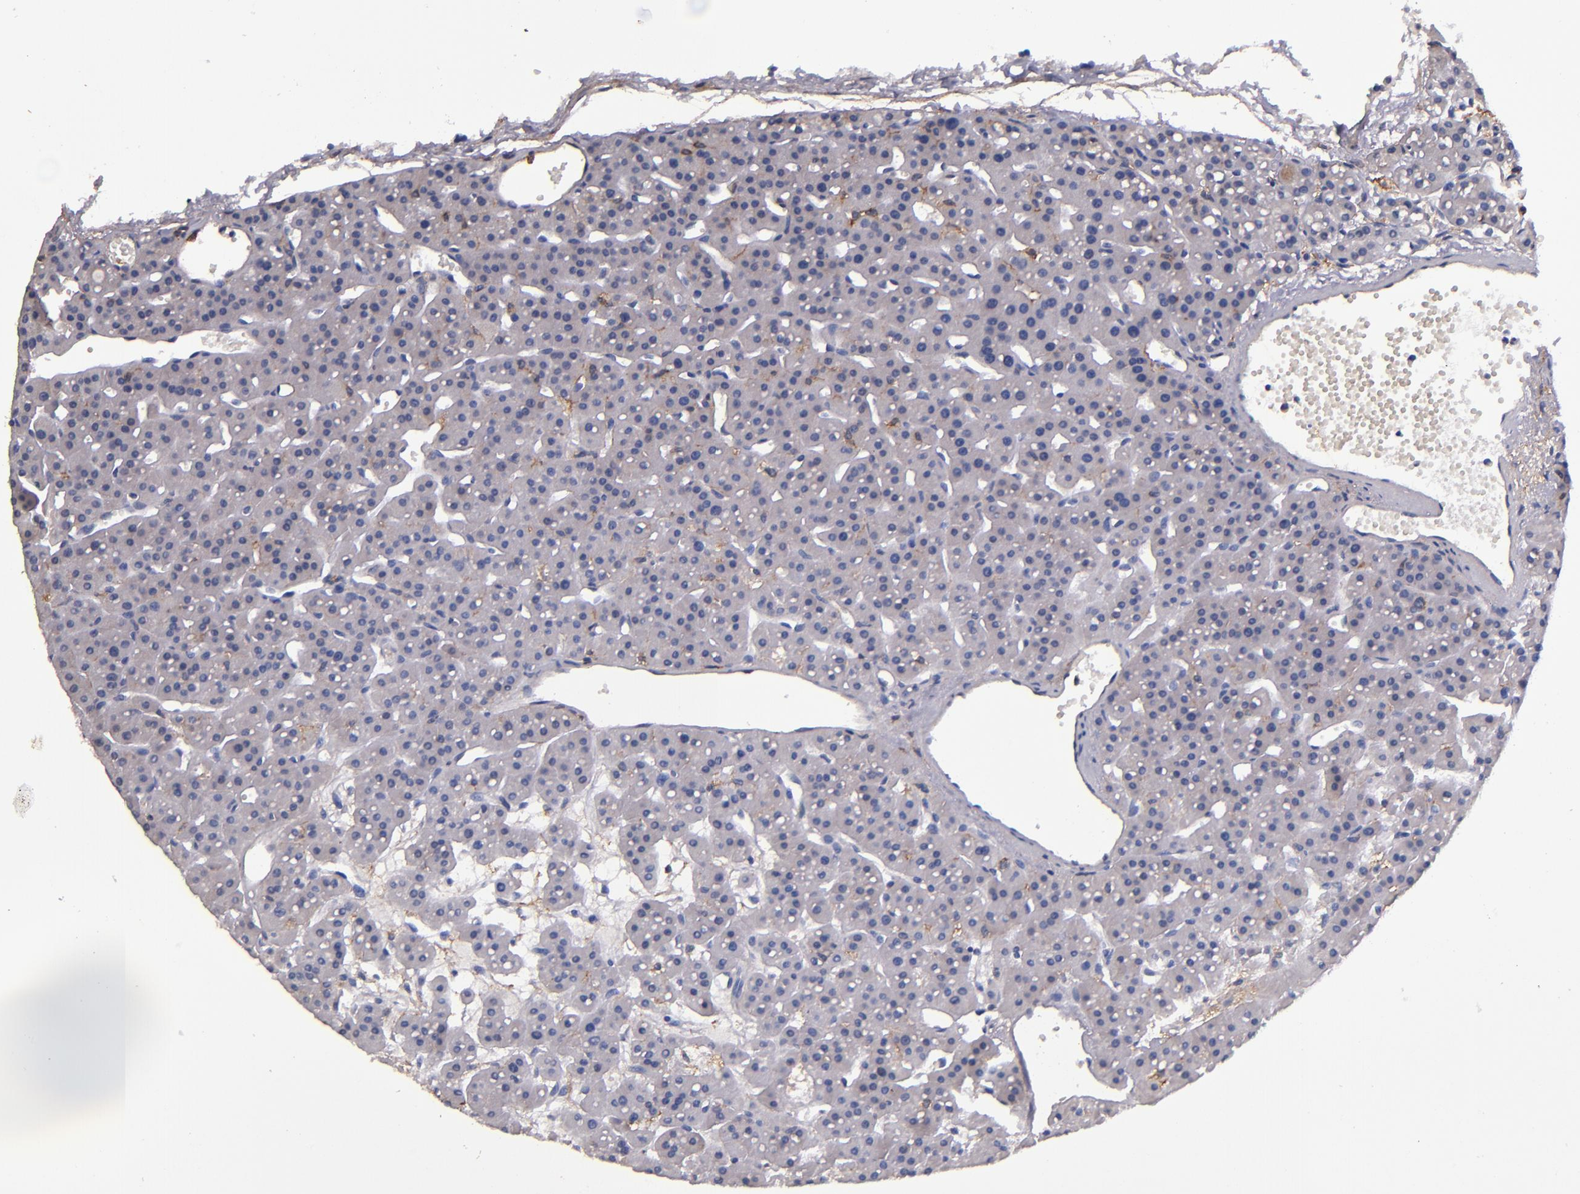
{"staining": {"intensity": "weak", "quantity": "<25%", "location": "cytoplasmic/membranous"}, "tissue": "parathyroid gland", "cell_type": "Glandular cells", "image_type": "normal", "snomed": [{"axis": "morphology", "description": "Normal tissue, NOS"}, {"axis": "topography", "description": "Parathyroid gland"}], "caption": "This is an IHC photomicrograph of benign human parathyroid gland. There is no staining in glandular cells.", "gene": "SIRPA", "patient": {"sex": "female", "age": 76}}